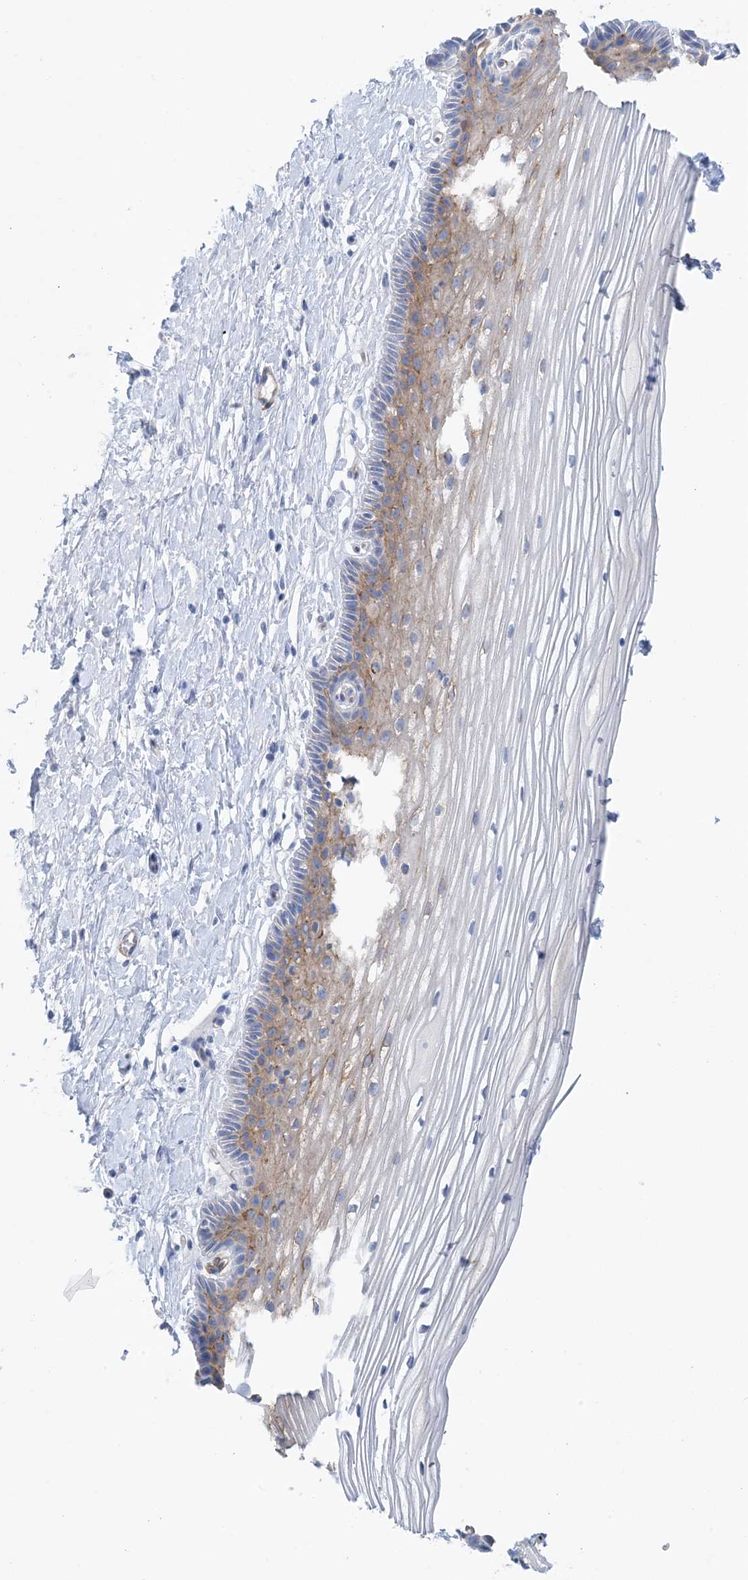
{"staining": {"intensity": "moderate", "quantity": "25%-75%", "location": "cytoplasmic/membranous"}, "tissue": "vagina", "cell_type": "Squamous epithelial cells", "image_type": "normal", "snomed": [{"axis": "morphology", "description": "Normal tissue, NOS"}, {"axis": "topography", "description": "Vagina"}, {"axis": "topography", "description": "Cervix"}], "caption": "The immunohistochemical stain shows moderate cytoplasmic/membranous staining in squamous epithelial cells of unremarkable vagina. The staining was performed using DAB to visualize the protein expression in brown, while the nuclei were stained in blue with hematoxylin (Magnification: 20x).", "gene": "SHANK1", "patient": {"sex": "female", "age": 40}}